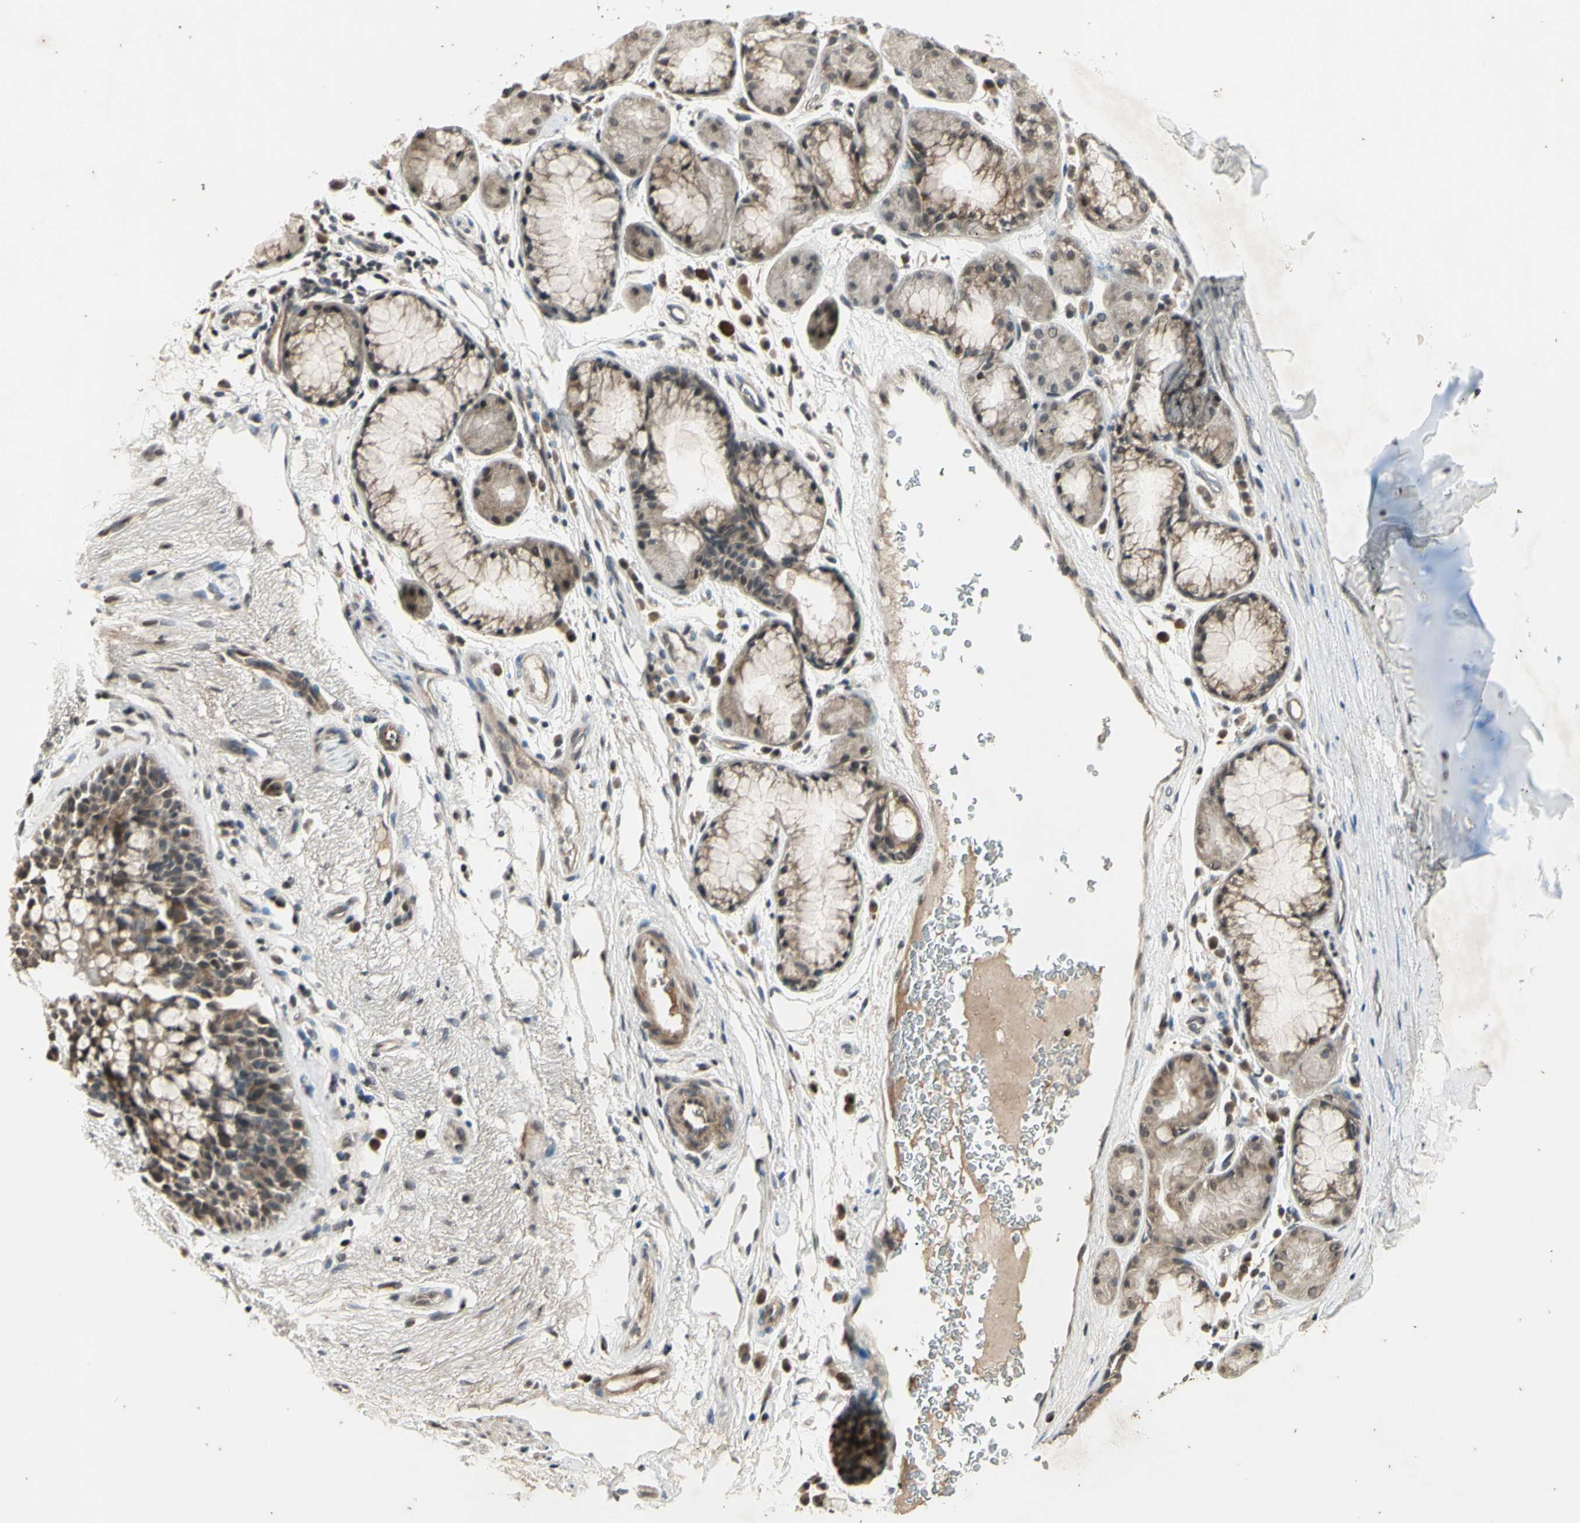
{"staining": {"intensity": "moderate", "quantity": ">75%", "location": "cytoplasmic/membranous"}, "tissue": "bronchus", "cell_type": "Respiratory epithelial cells", "image_type": "normal", "snomed": [{"axis": "morphology", "description": "Normal tissue, NOS"}, {"axis": "topography", "description": "Bronchus"}], "caption": "Brown immunohistochemical staining in benign human bronchus demonstrates moderate cytoplasmic/membranous expression in approximately >75% of respiratory epithelial cells. (Stains: DAB (3,3'-diaminobenzidine) in brown, nuclei in blue, Microscopy: brightfield microscopy at high magnification).", "gene": "EFNB2", "patient": {"sex": "female", "age": 54}}